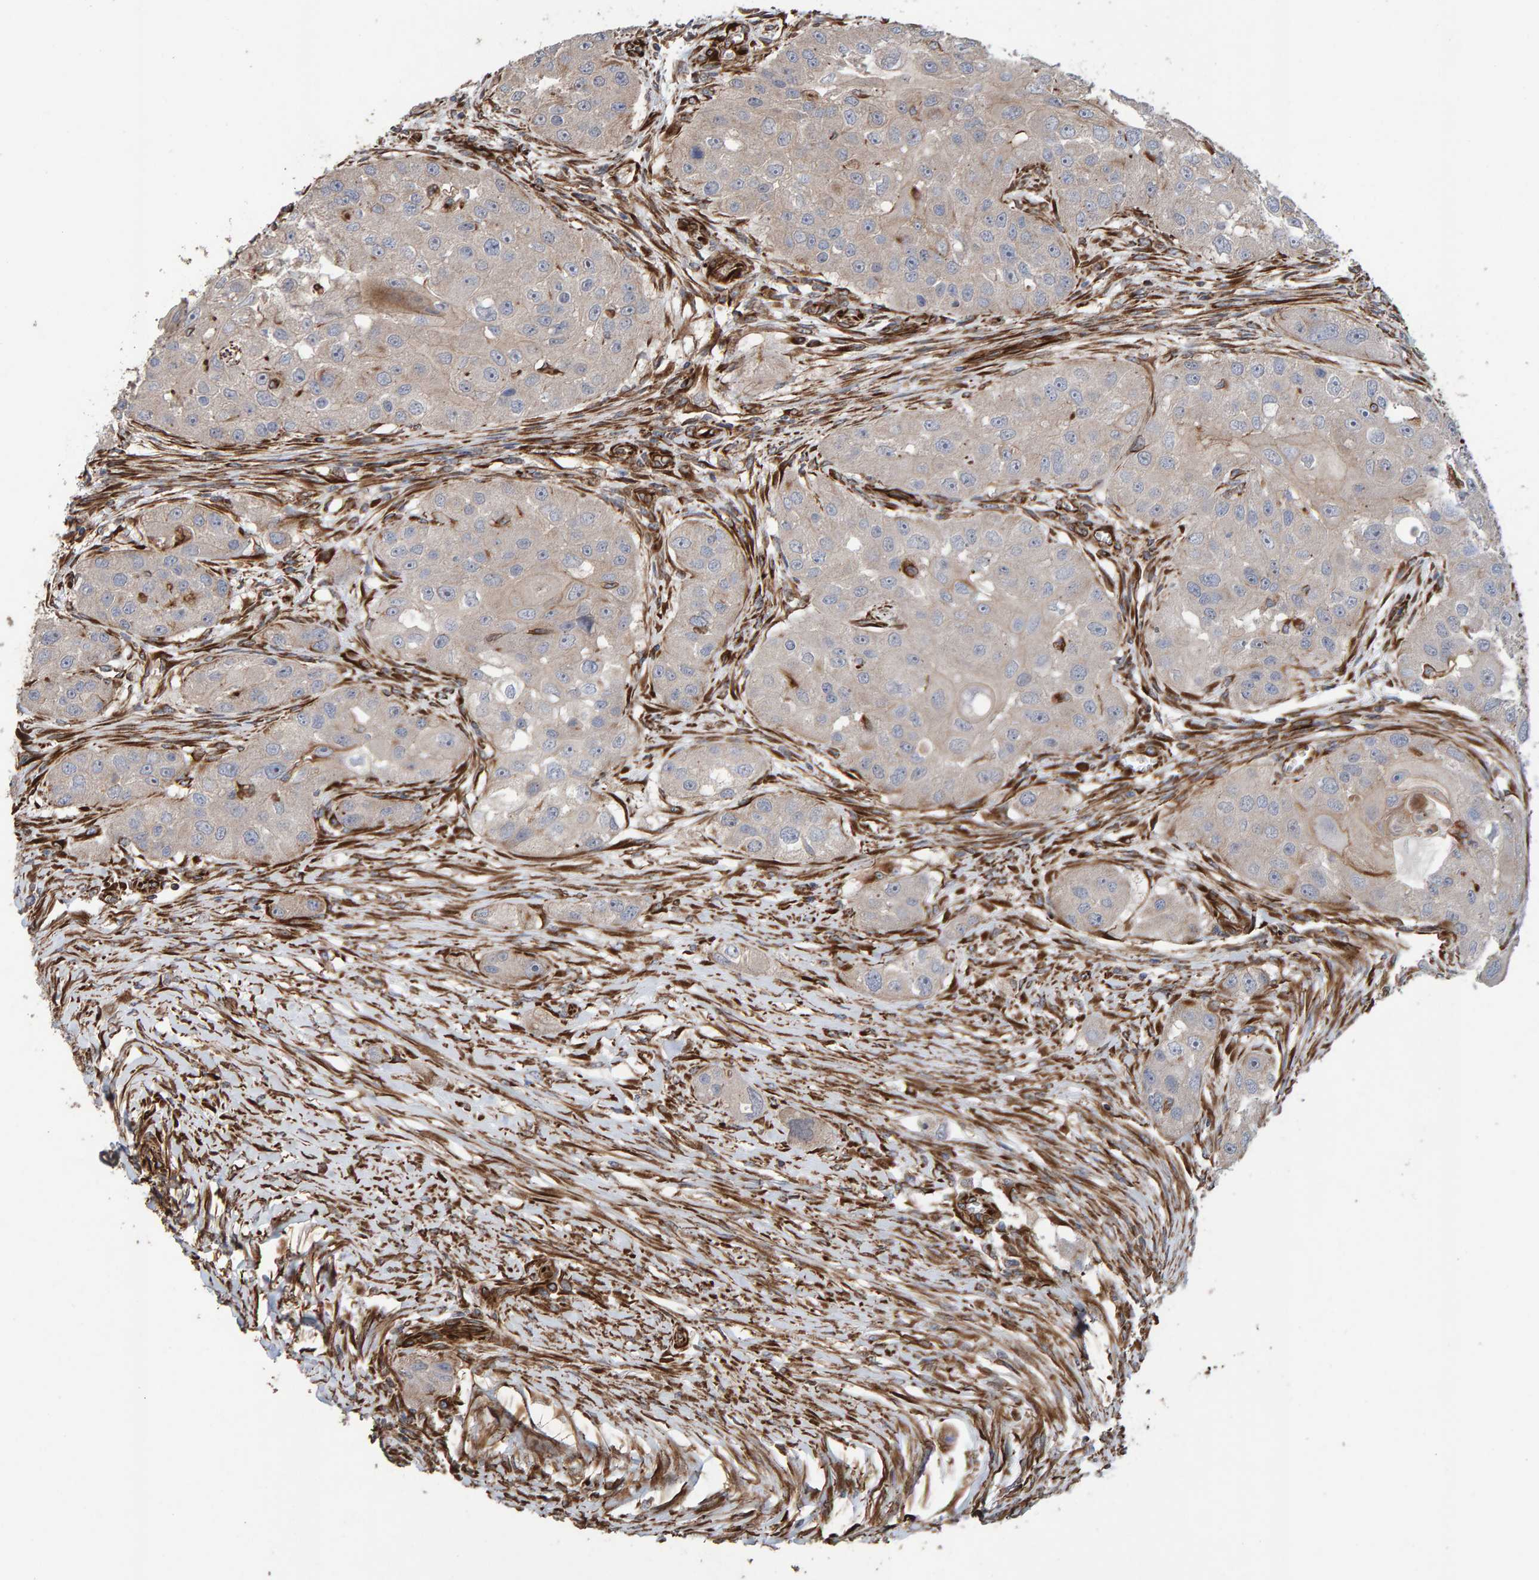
{"staining": {"intensity": "weak", "quantity": "<25%", "location": "cytoplasmic/membranous"}, "tissue": "head and neck cancer", "cell_type": "Tumor cells", "image_type": "cancer", "snomed": [{"axis": "morphology", "description": "Normal tissue, NOS"}, {"axis": "morphology", "description": "Squamous cell carcinoma, NOS"}, {"axis": "topography", "description": "Skeletal muscle"}, {"axis": "topography", "description": "Head-Neck"}], "caption": "Tumor cells show no significant protein positivity in head and neck cancer. (DAB (3,3'-diaminobenzidine) immunohistochemistry with hematoxylin counter stain).", "gene": "ZNF347", "patient": {"sex": "male", "age": 51}}